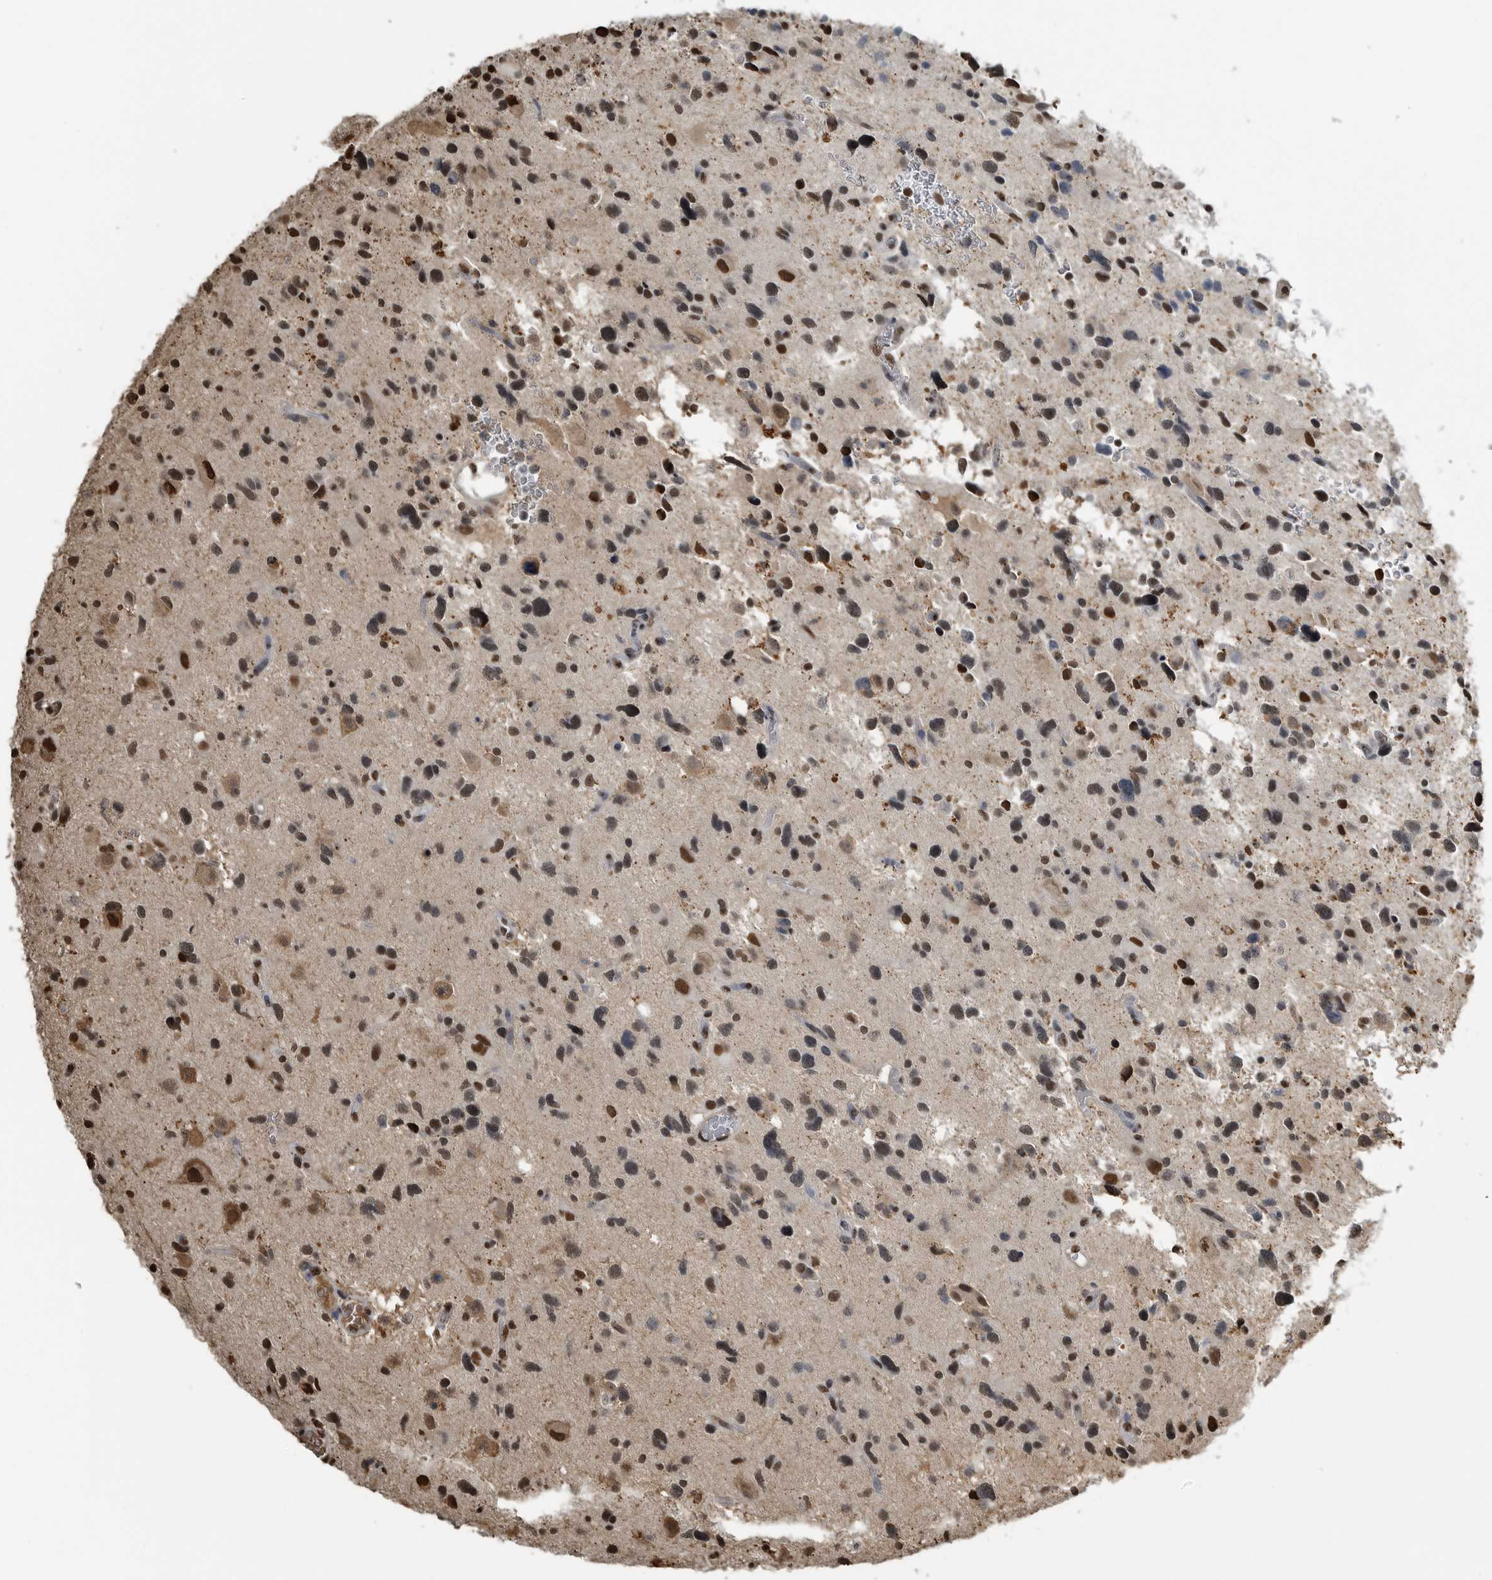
{"staining": {"intensity": "moderate", "quantity": "25%-75%", "location": "nuclear"}, "tissue": "glioma", "cell_type": "Tumor cells", "image_type": "cancer", "snomed": [{"axis": "morphology", "description": "Glioma, malignant, High grade"}, {"axis": "topography", "description": "Brain"}], "caption": "Protein expression analysis of glioma reveals moderate nuclear expression in about 25%-75% of tumor cells.", "gene": "TGS1", "patient": {"sex": "male", "age": 33}}